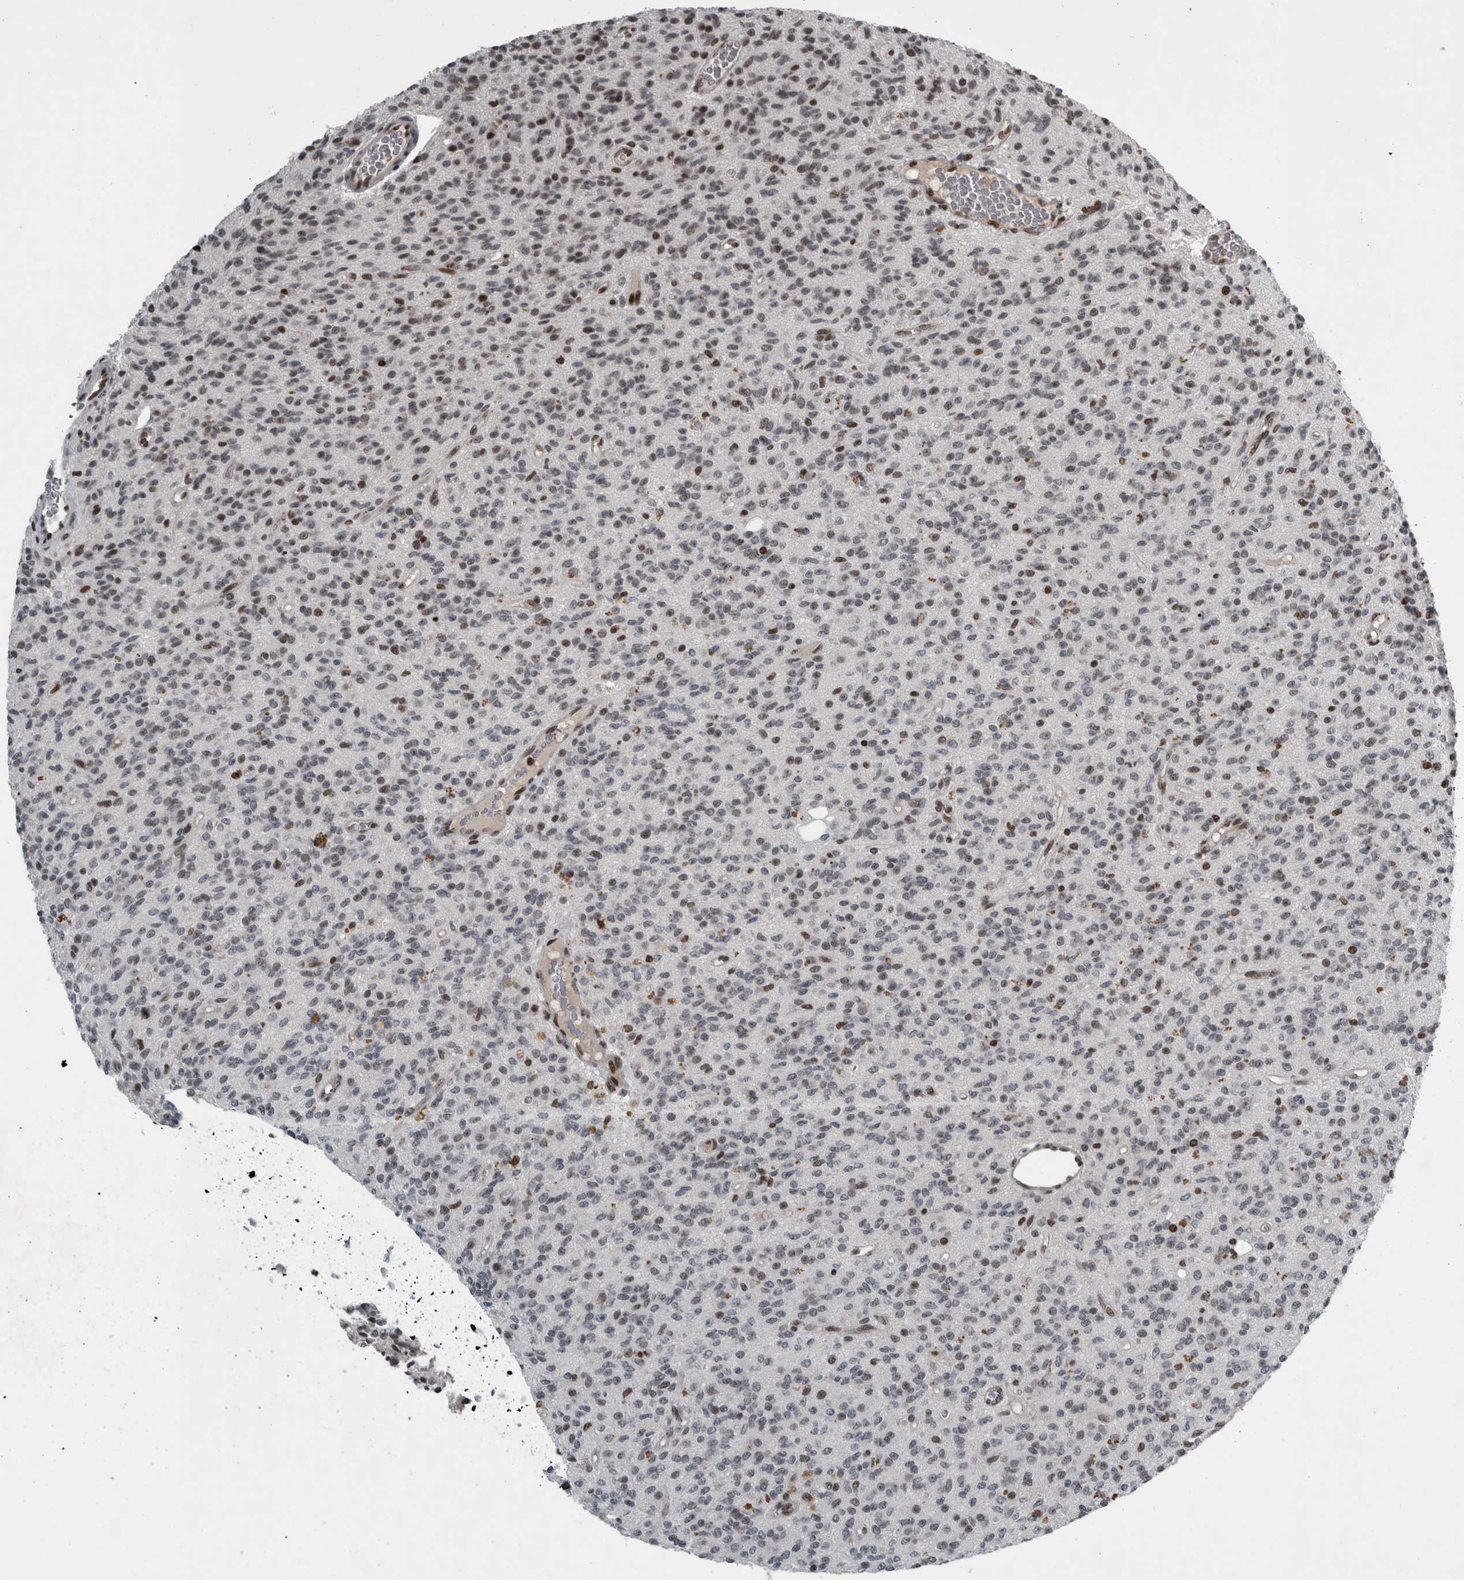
{"staining": {"intensity": "weak", "quantity": "25%-75%", "location": "nuclear"}, "tissue": "glioma", "cell_type": "Tumor cells", "image_type": "cancer", "snomed": [{"axis": "morphology", "description": "Glioma, malignant, High grade"}, {"axis": "topography", "description": "Brain"}], "caption": "Glioma stained with immunohistochemistry reveals weak nuclear positivity in about 25%-75% of tumor cells.", "gene": "UNC50", "patient": {"sex": "male", "age": 34}}